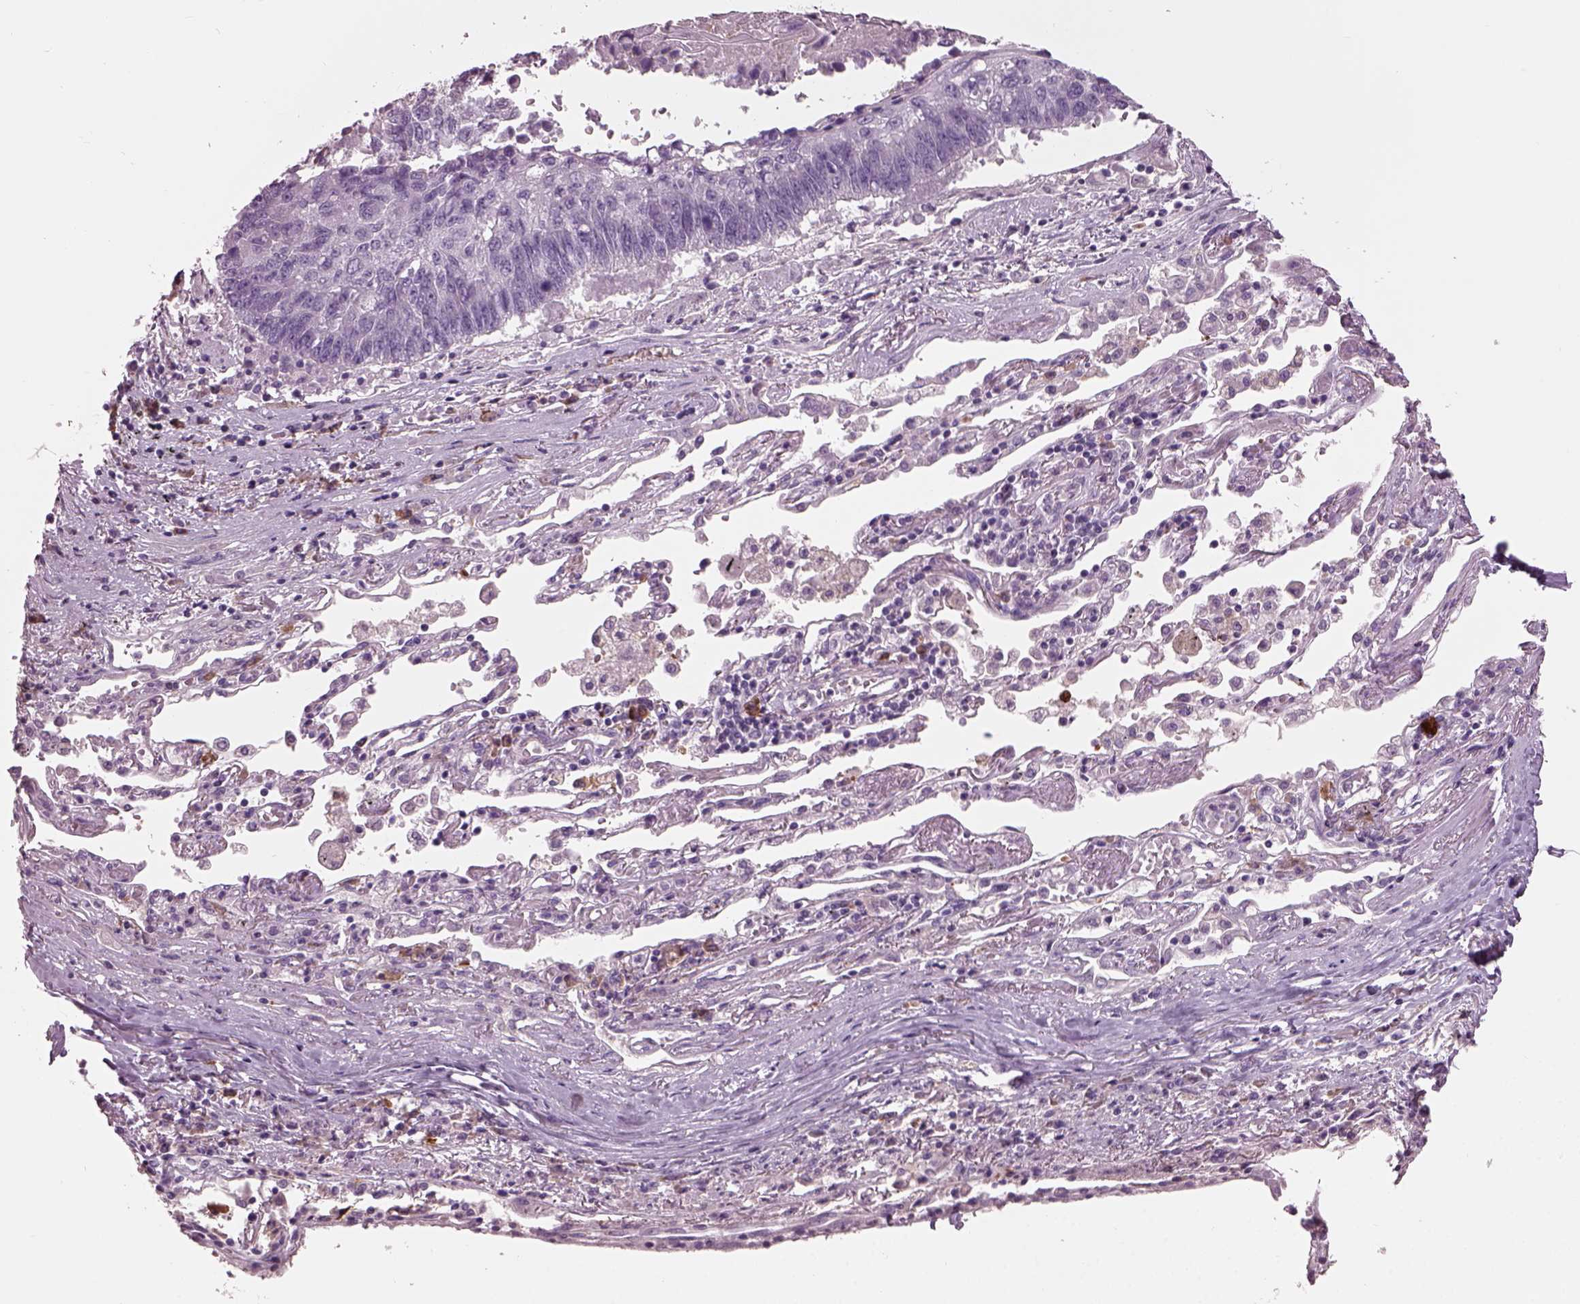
{"staining": {"intensity": "negative", "quantity": "none", "location": "none"}, "tissue": "lung cancer", "cell_type": "Tumor cells", "image_type": "cancer", "snomed": [{"axis": "morphology", "description": "Squamous cell carcinoma, NOS"}, {"axis": "topography", "description": "Lung"}], "caption": "Photomicrograph shows no protein expression in tumor cells of lung squamous cell carcinoma tissue.", "gene": "ADGRG5", "patient": {"sex": "male", "age": 73}}